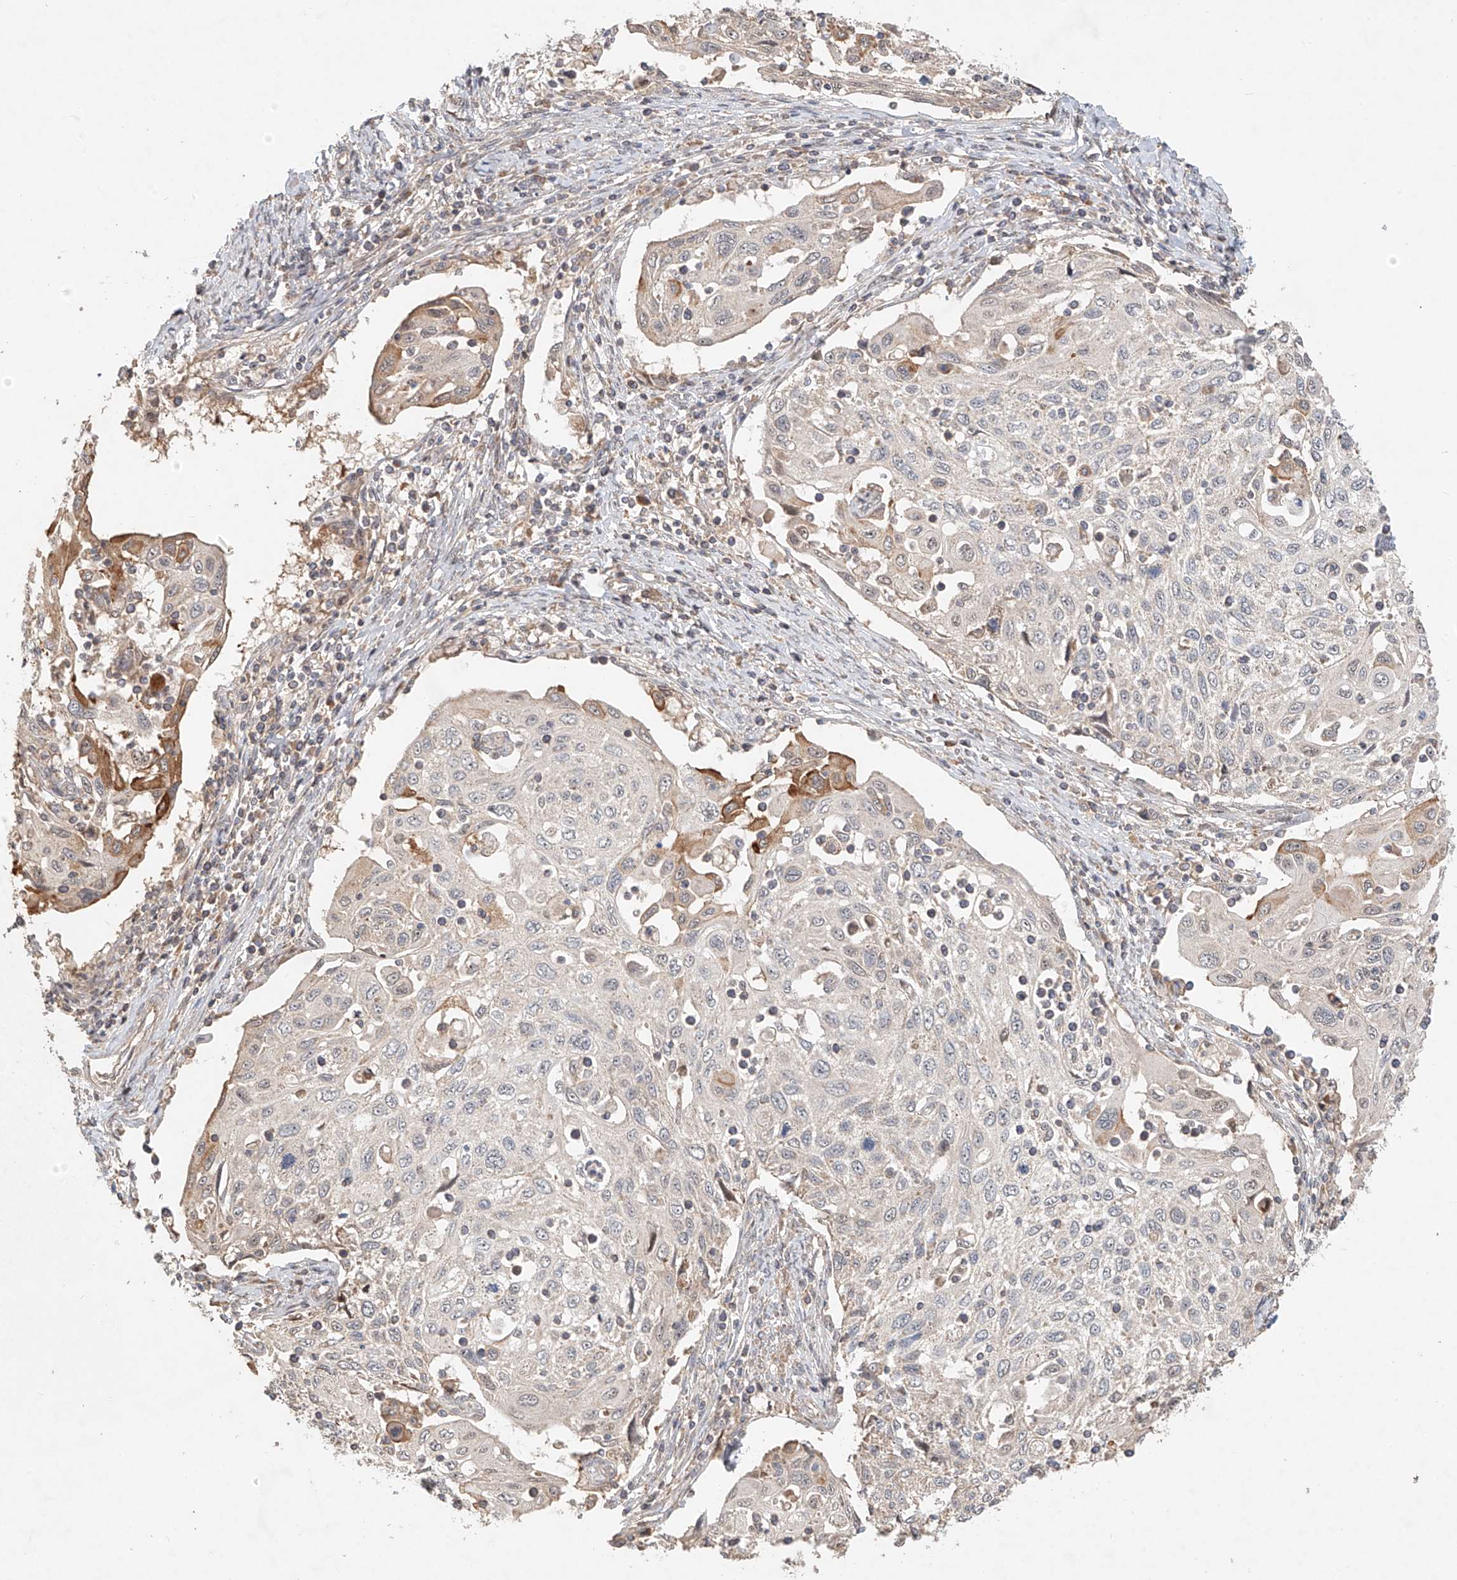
{"staining": {"intensity": "moderate", "quantity": "<25%", "location": "cytoplasmic/membranous"}, "tissue": "cervical cancer", "cell_type": "Tumor cells", "image_type": "cancer", "snomed": [{"axis": "morphology", "description": "Squamous cell carcinoma, NOS"}, {"axis": "topography", "description": "Cervix"}], "caption": "Cervical cancer (squamous cell carcinoma) stained for a protein displays moderate cytoplasmic/membranous positivity in tumor cells.", "gene": "TMEM61", "patient": {"sex": "female", "age": 70}}